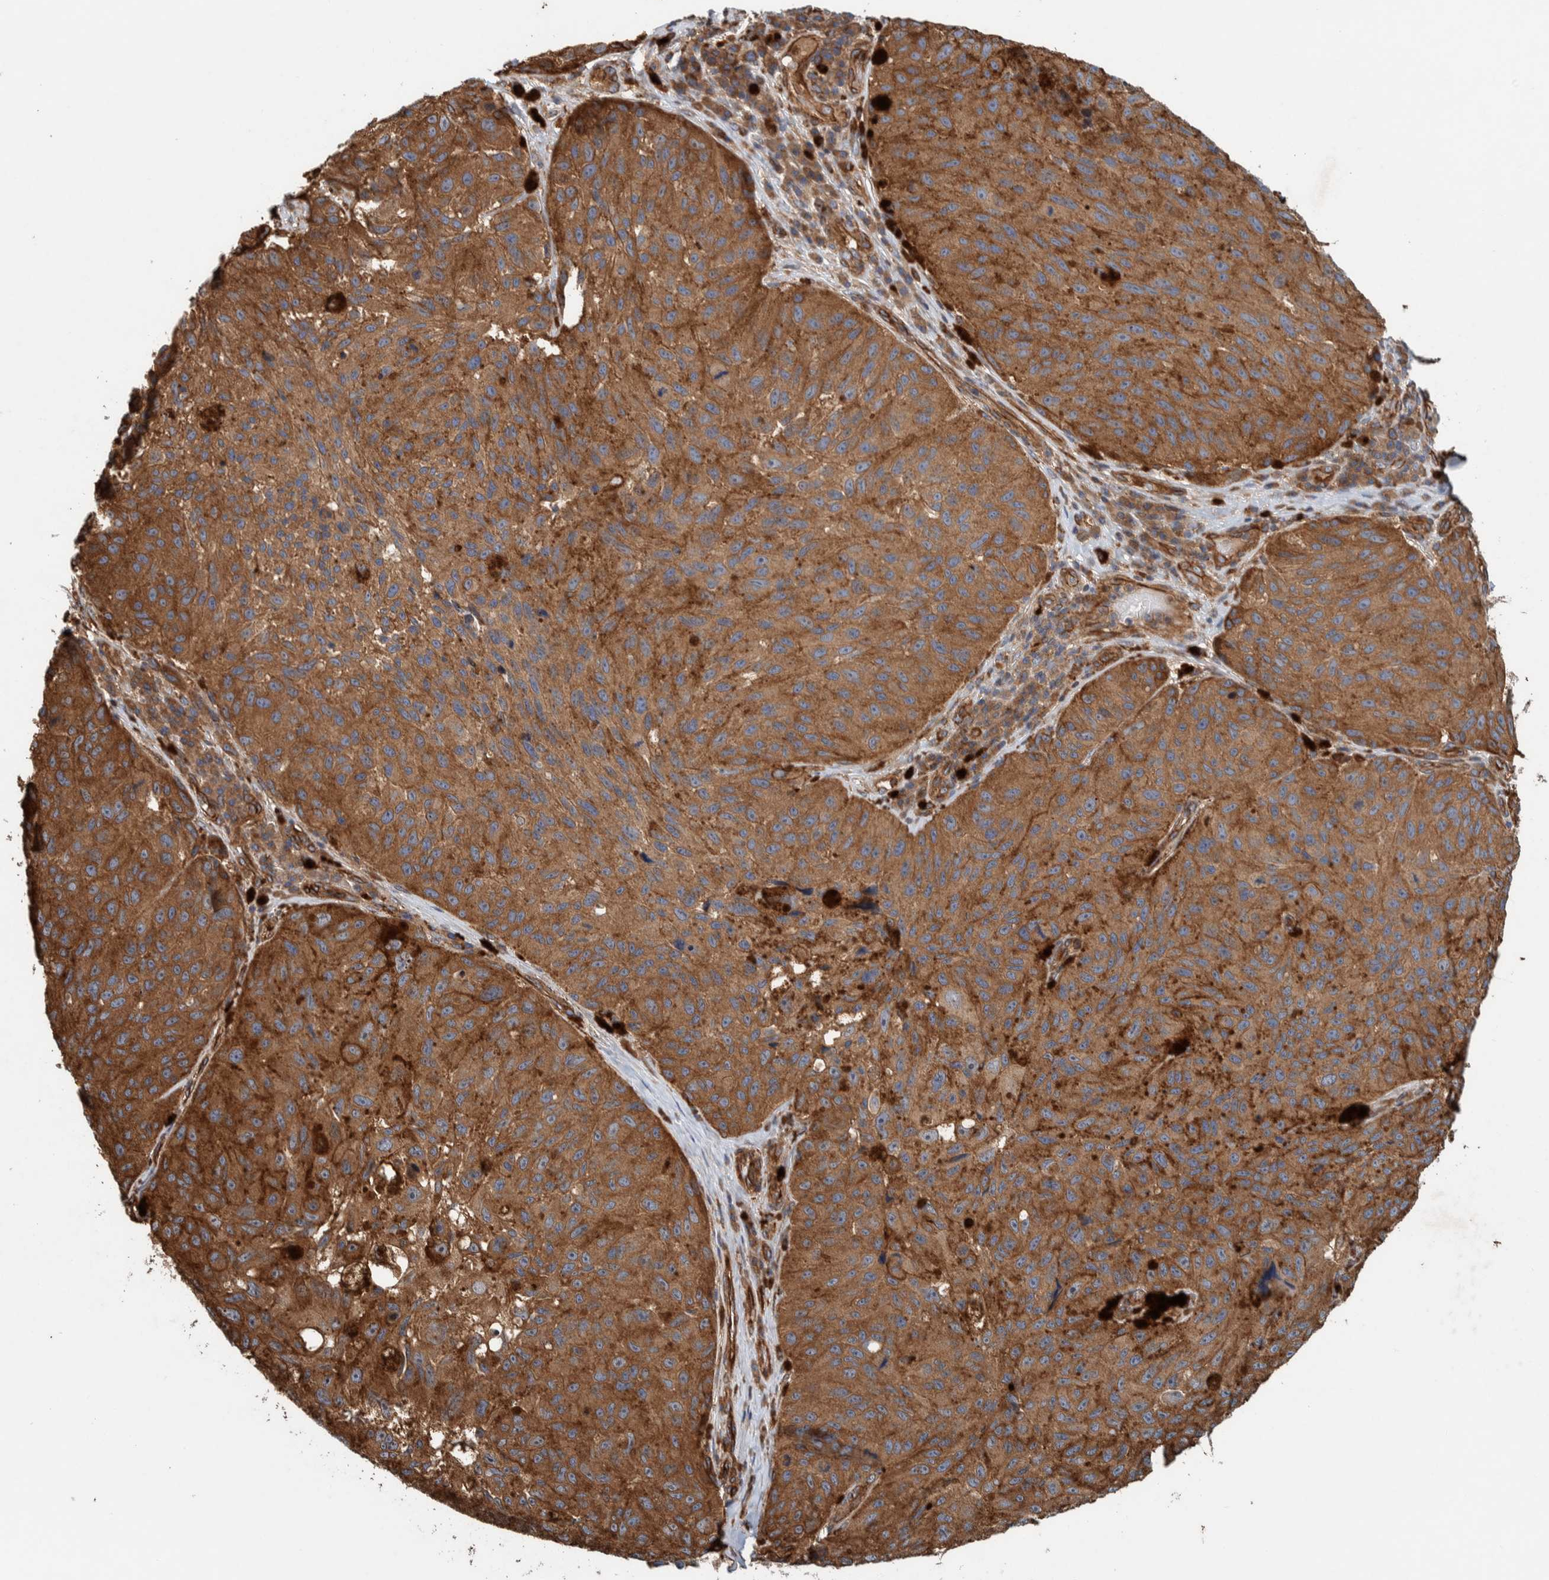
{"staining": {"intensity": "moderate", "quantity": ">75%", "location": "cytoplasmic/membranous"}, "tissue": "melanoma", "cell_type": "Tumor cells", "image_type": "cancer", "snomed": [{"axis": "morphology", "description": "Malignant melanoma, NOS"}, {"axis": "topography", "description": "Skin"}], "caption": "Protein expression analysis of human melanoma reveals moderate cytoplasmic/membranous expression in approximately >75% of tumor cells. (IHC, brightfield microscopy, high magnification).", "gene": "PKD1L1", "patient": {"sex": "female", "age": 73}}